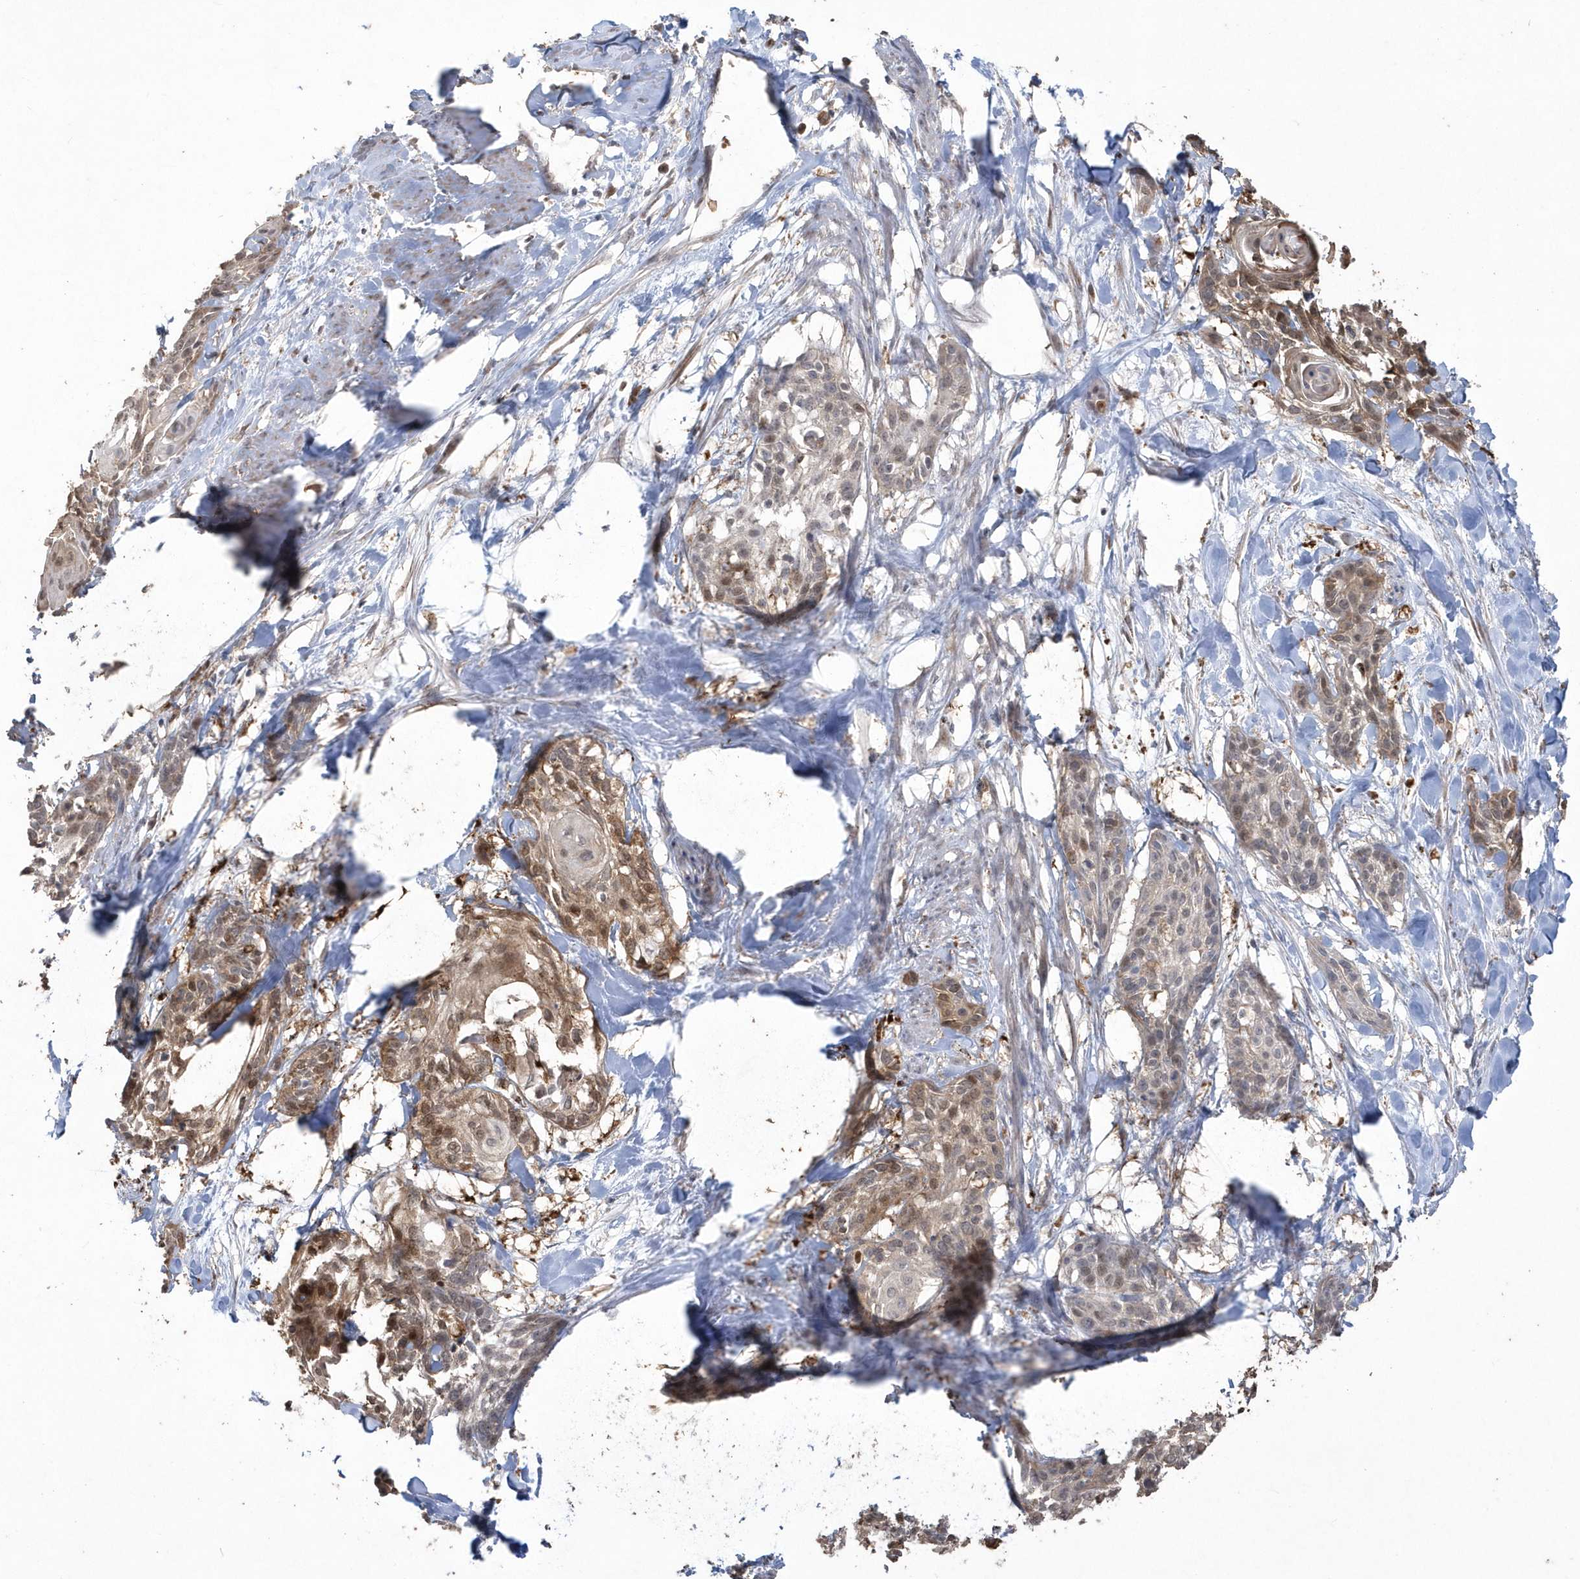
{"staining": {"intensity": "moderate", "quantity": "25%-75%", "location": "cytoplasmic/membranous"}, "tissue": "cervical cancer", "cell_type": "Tumor cells", "image_type": "cancer", "snomed": [{"axis": "morphology", "description": "Squamous cell carcinoma, NOS"}, {"axis": "topography", "description": "Cervix"}], "caption": "This is a histology image of immunohistochemistry (IHC) staining of cervical cancer, which shows moderate positivity in the cytoplasmic/membranous of tumor cells.", "gene": "GEMIN6", "patient": {"sex": "female", "age": 57}}